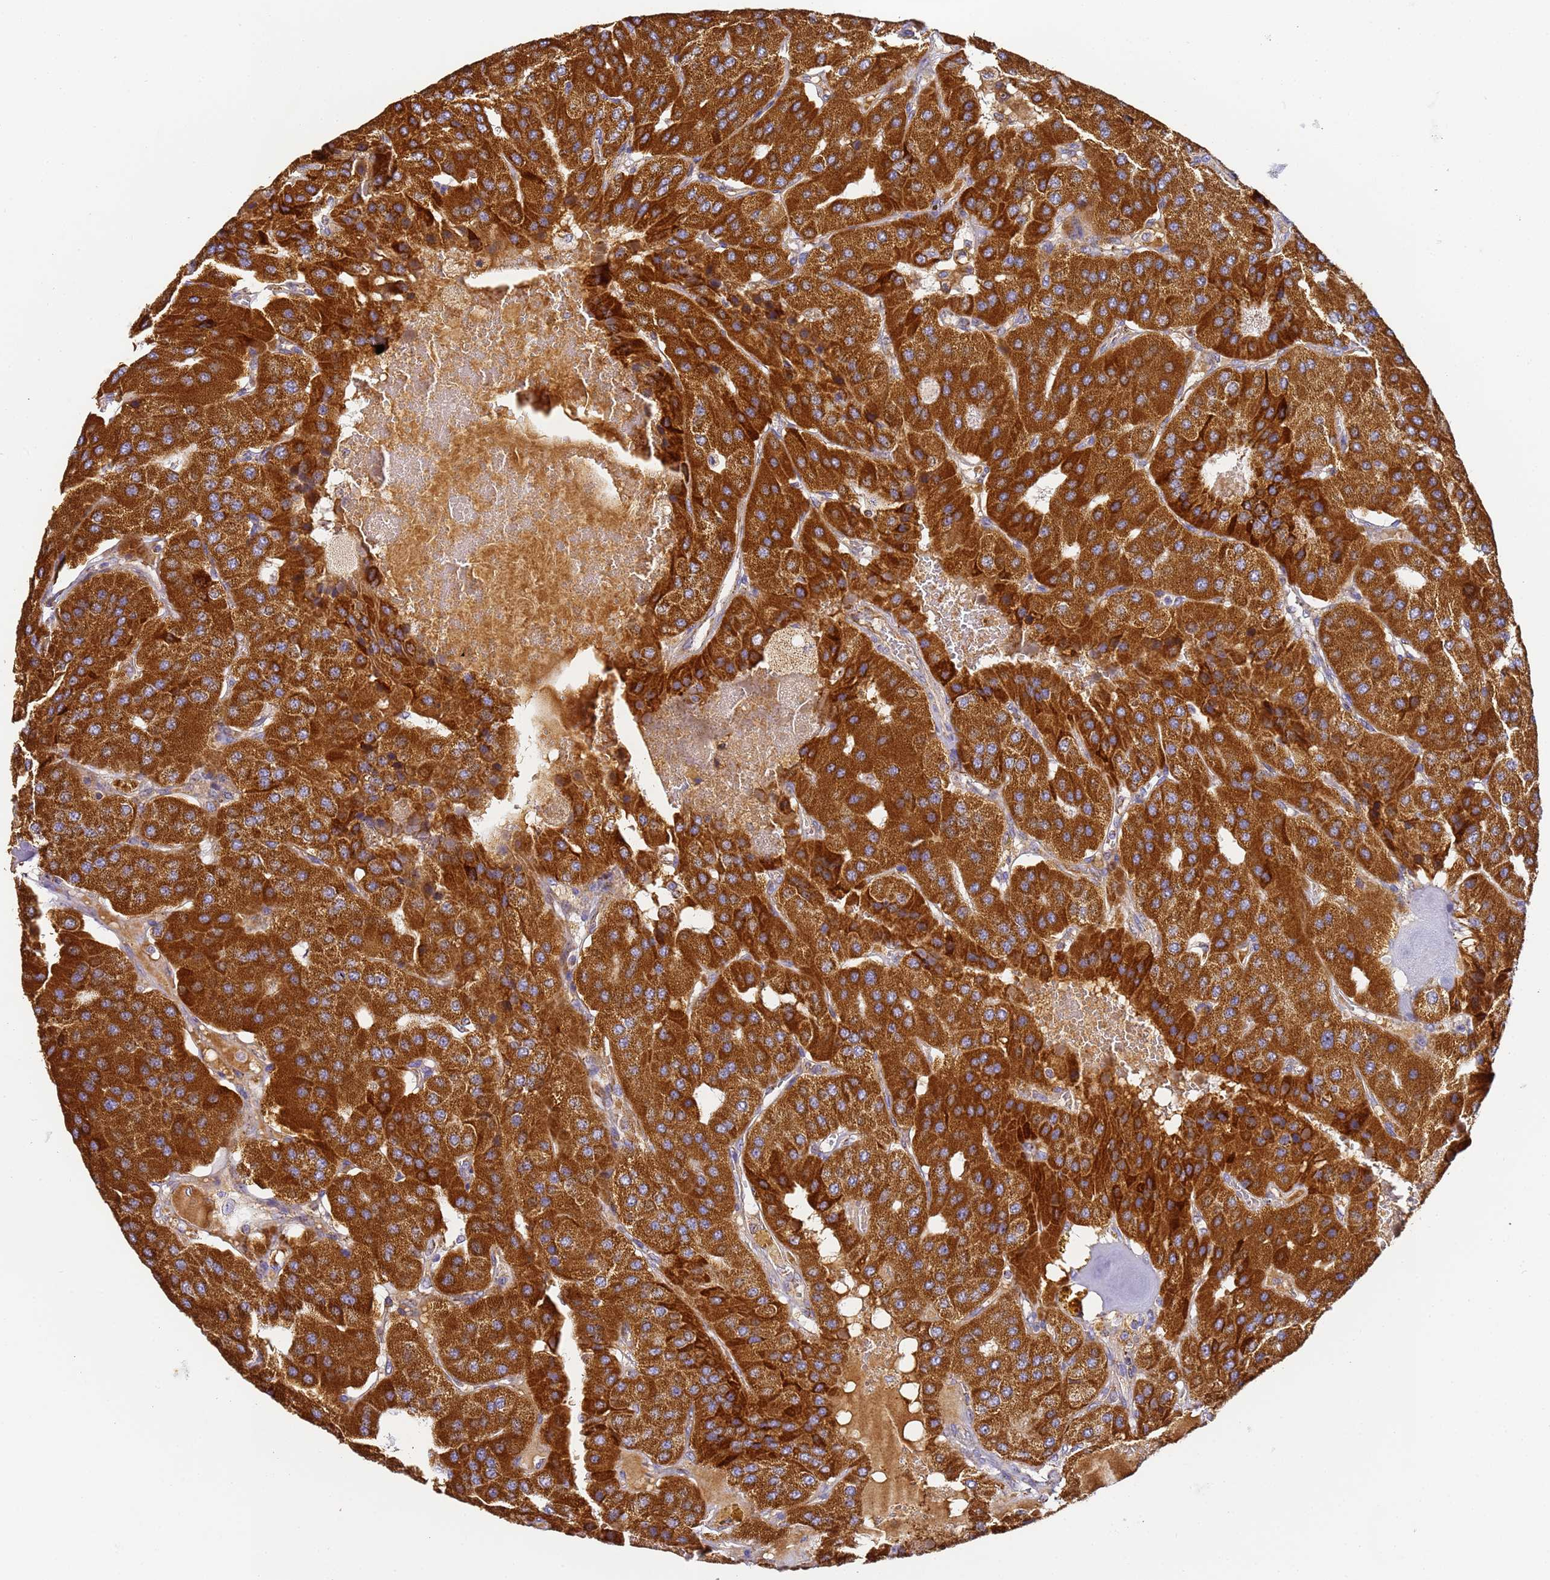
{"staining": {"intensity": "strong", "quantity": ">75%", "location": "cytoplasmic/membranous"}, "tissue": "parathyroid gland", "cell_type": "Glandular cells", "image_type": "normal", "snomed": [{"axis": "morphology", "description": "Normal tissue, NOS"}, {"axis": "morphology", "description": "Adenoma, NOS"}, {"axis": "topography", "description": "Parathyroid gland"}], "caption": "Protein expression analysis of benign parathyroid gland shows strong cytoplasmic/membranous positivity in approximately >75% of glandular cells.", "gene": "FRG2B", "patient": {"sex": "female", "age": 86}}